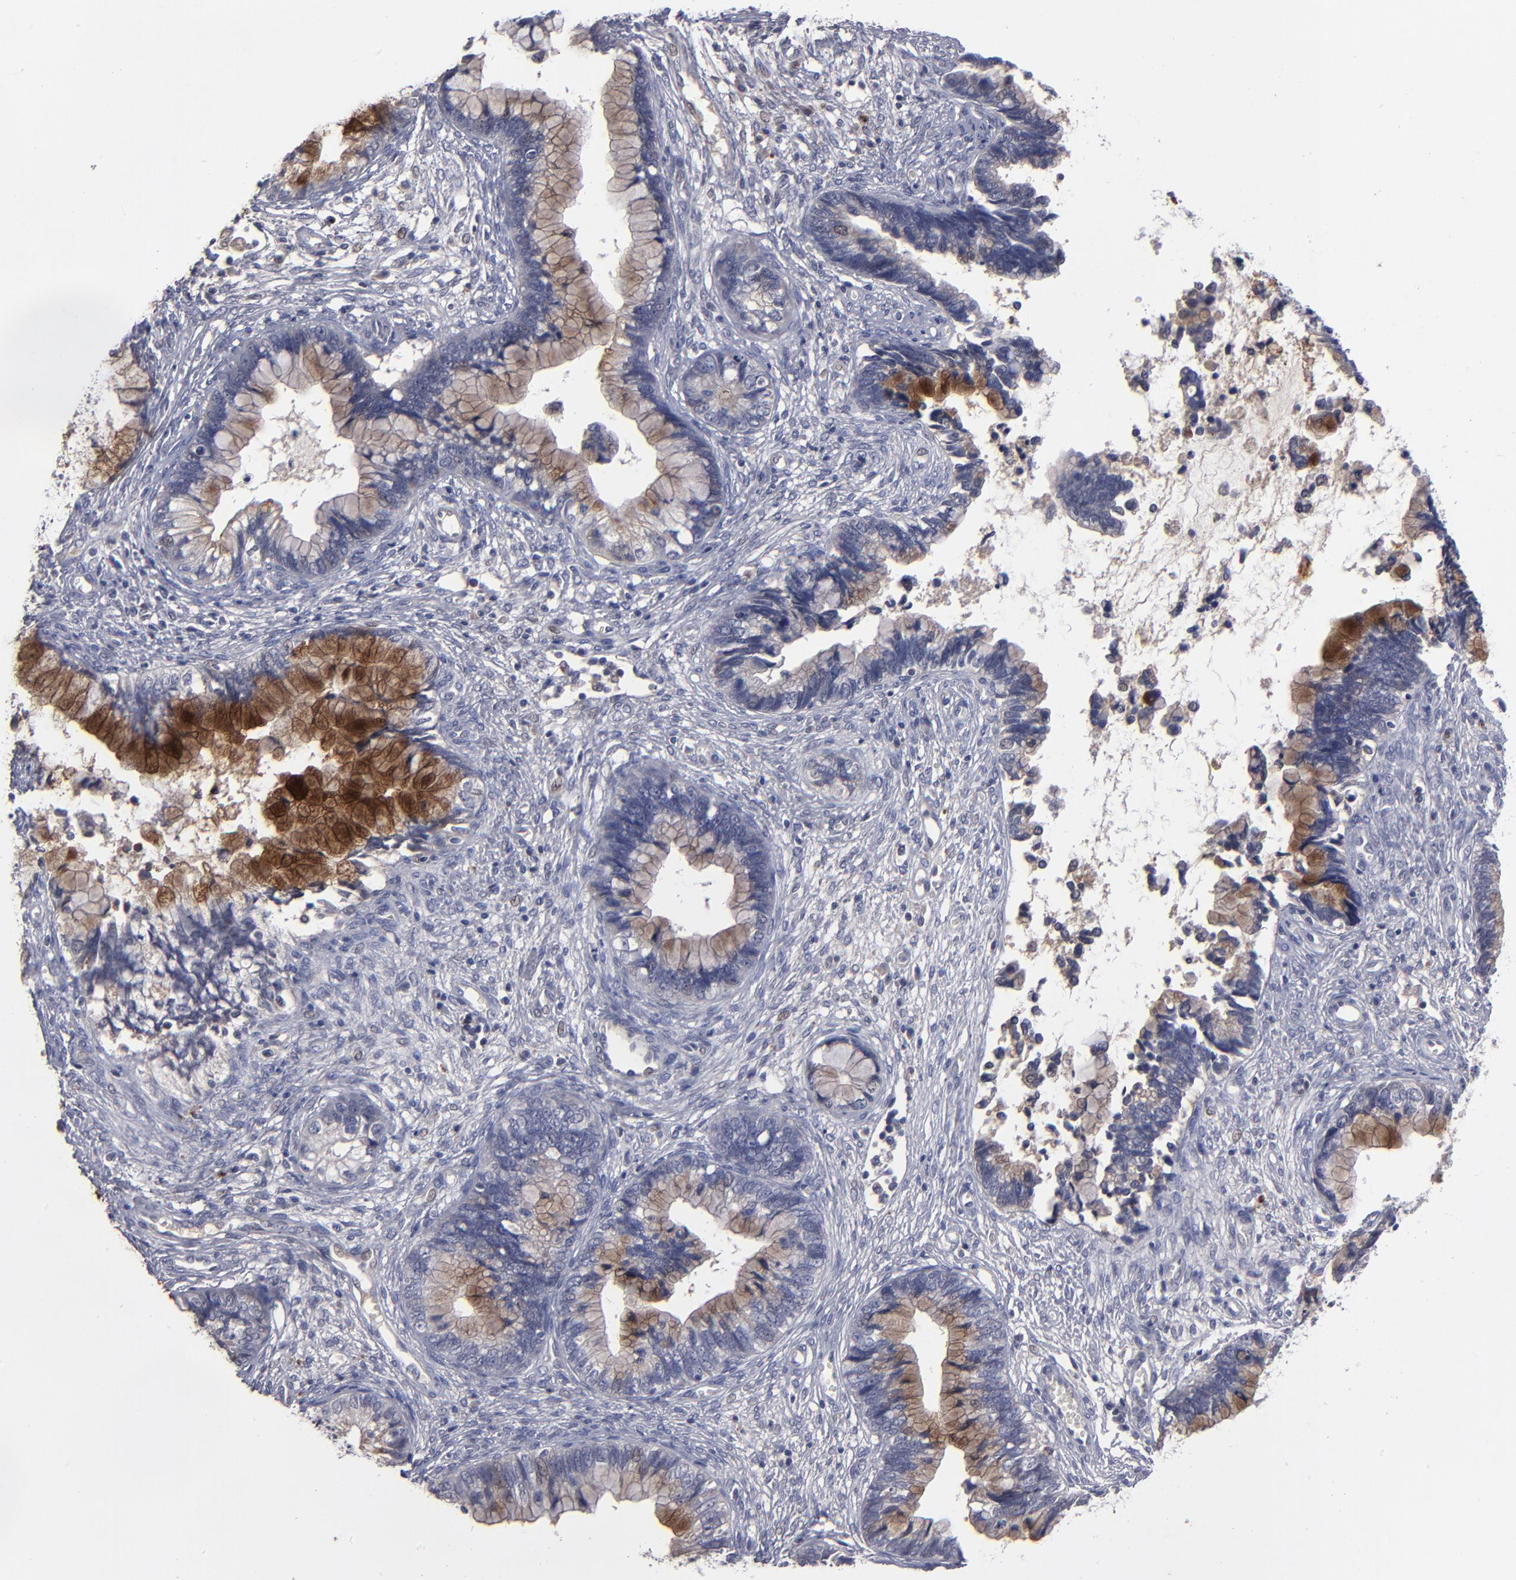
{"staining": {"intensity": "moderate", "quantity": "25%-75%", "location": "cytoplasmic/membranous"}, "tissue": "cervical cancer", "cell_type": "Tumor cells", "image_type": "cancer", "snomed": [{"axis": "morphology", "description": "Adenocarcinoma, NOS"}, {"axis": "topography", "description": "Cervix"}], "caption": "IHC (DAB (3,3'-diaminobenzidine)) staining of human cervical cancer (adenocarcinoma) exhibits moderate cytoplasmic/membranous protein staining in approximately 25%-75% of tumor cells.", "gene": "GPM6B", "patient": {"sex": "female", "age": 44}}